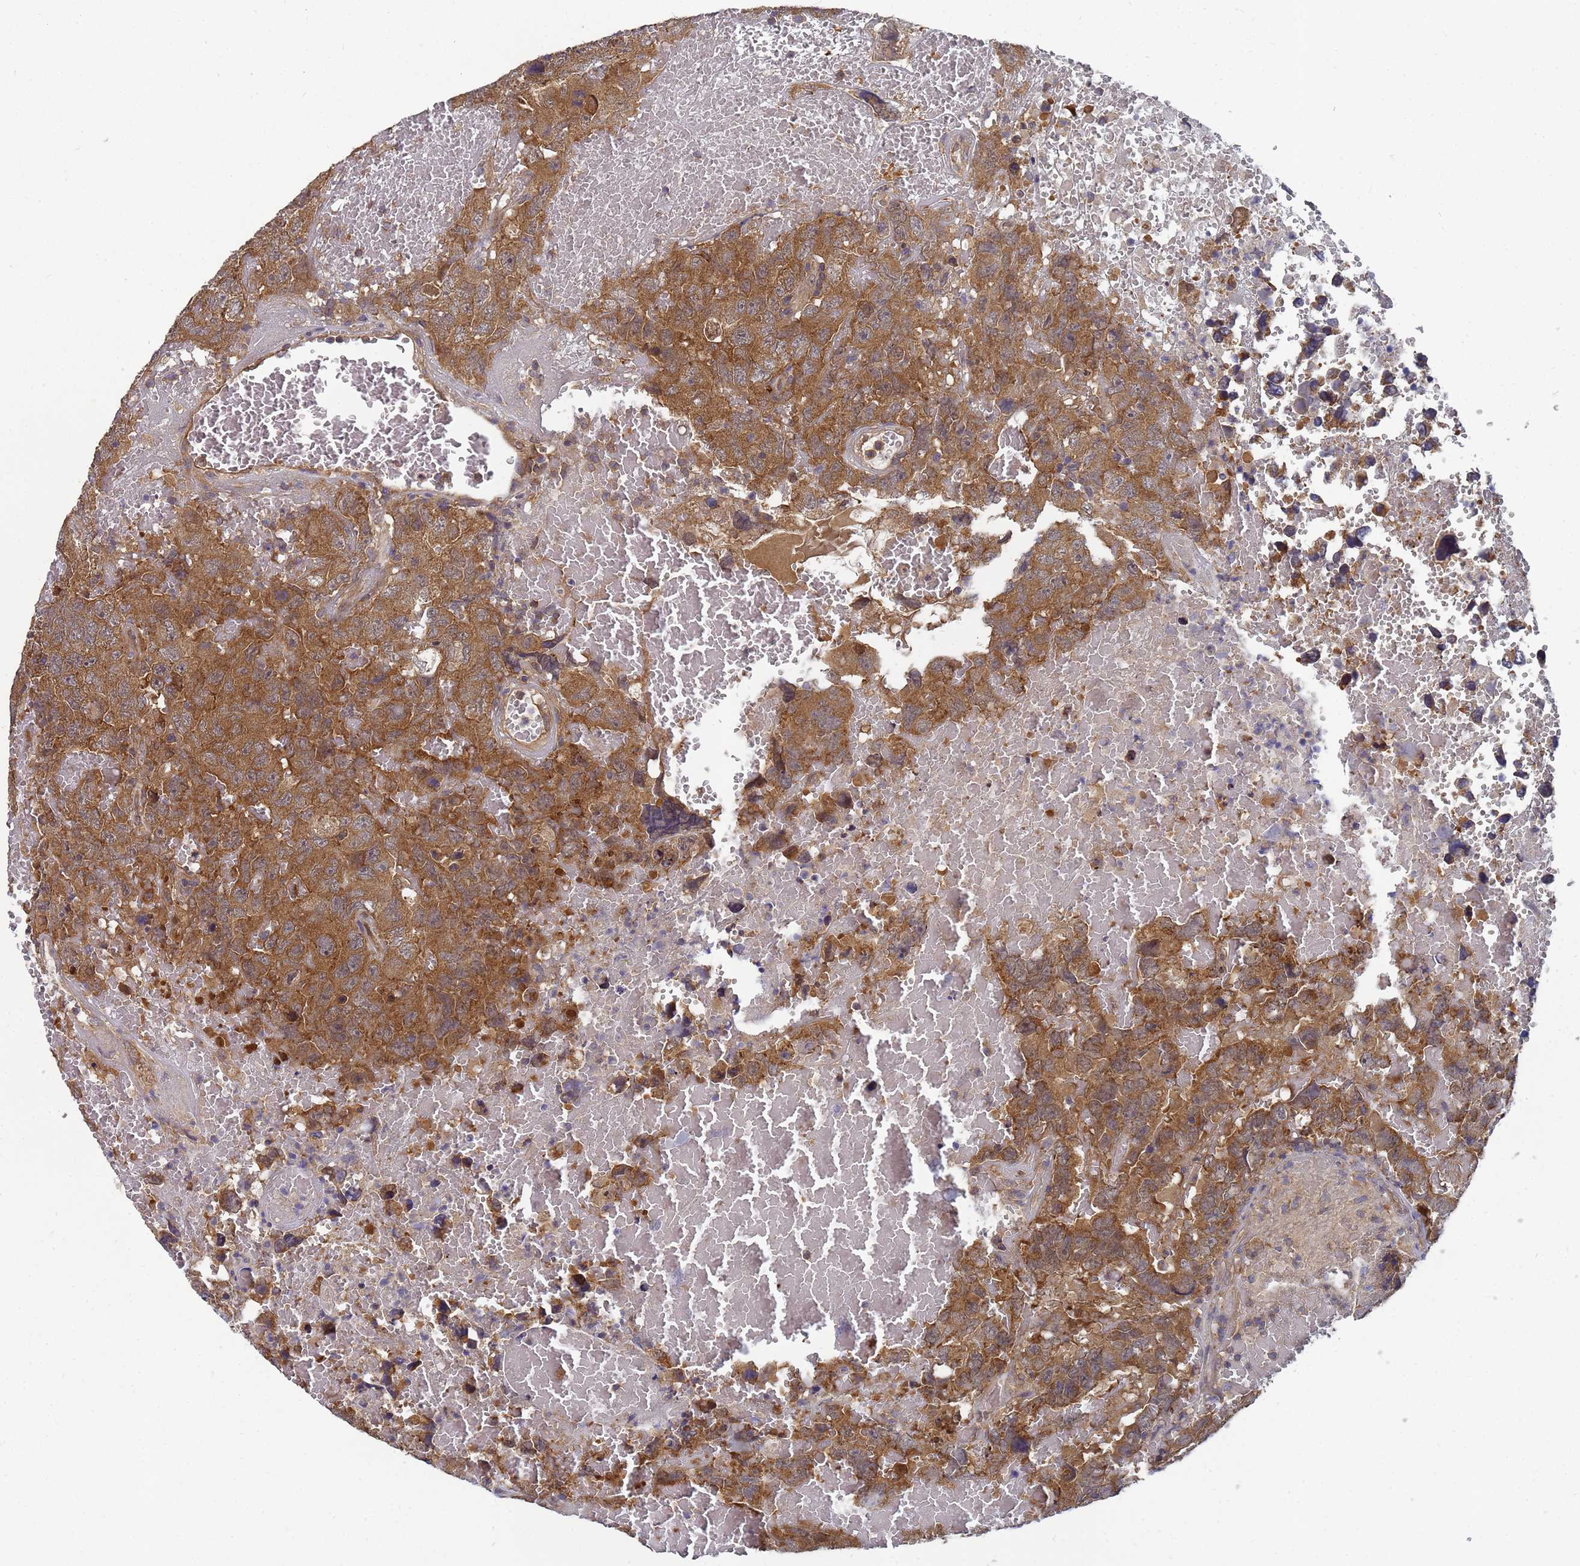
{"staining": {"intensity": "strong", "quantity": ">75%", "location": "cytoplasmic/membranous"}, "tissue": "testis cancer", "cell_type": "Tumor cells", "image_type": "cancer", "snomed": [{"axis": "morphology", "description": "Carcinoma, Embryonal, NOS"}, {"axis": "topography", "description": "Testis"}], "caption": "A micrograph of testis embryonal carcinoma stained for a protein shows strong cytoplasmic/membranous brown staining in tumor cells.", "gene": "ALS2CL", "patient": {"sex": "male", "age": 45}}